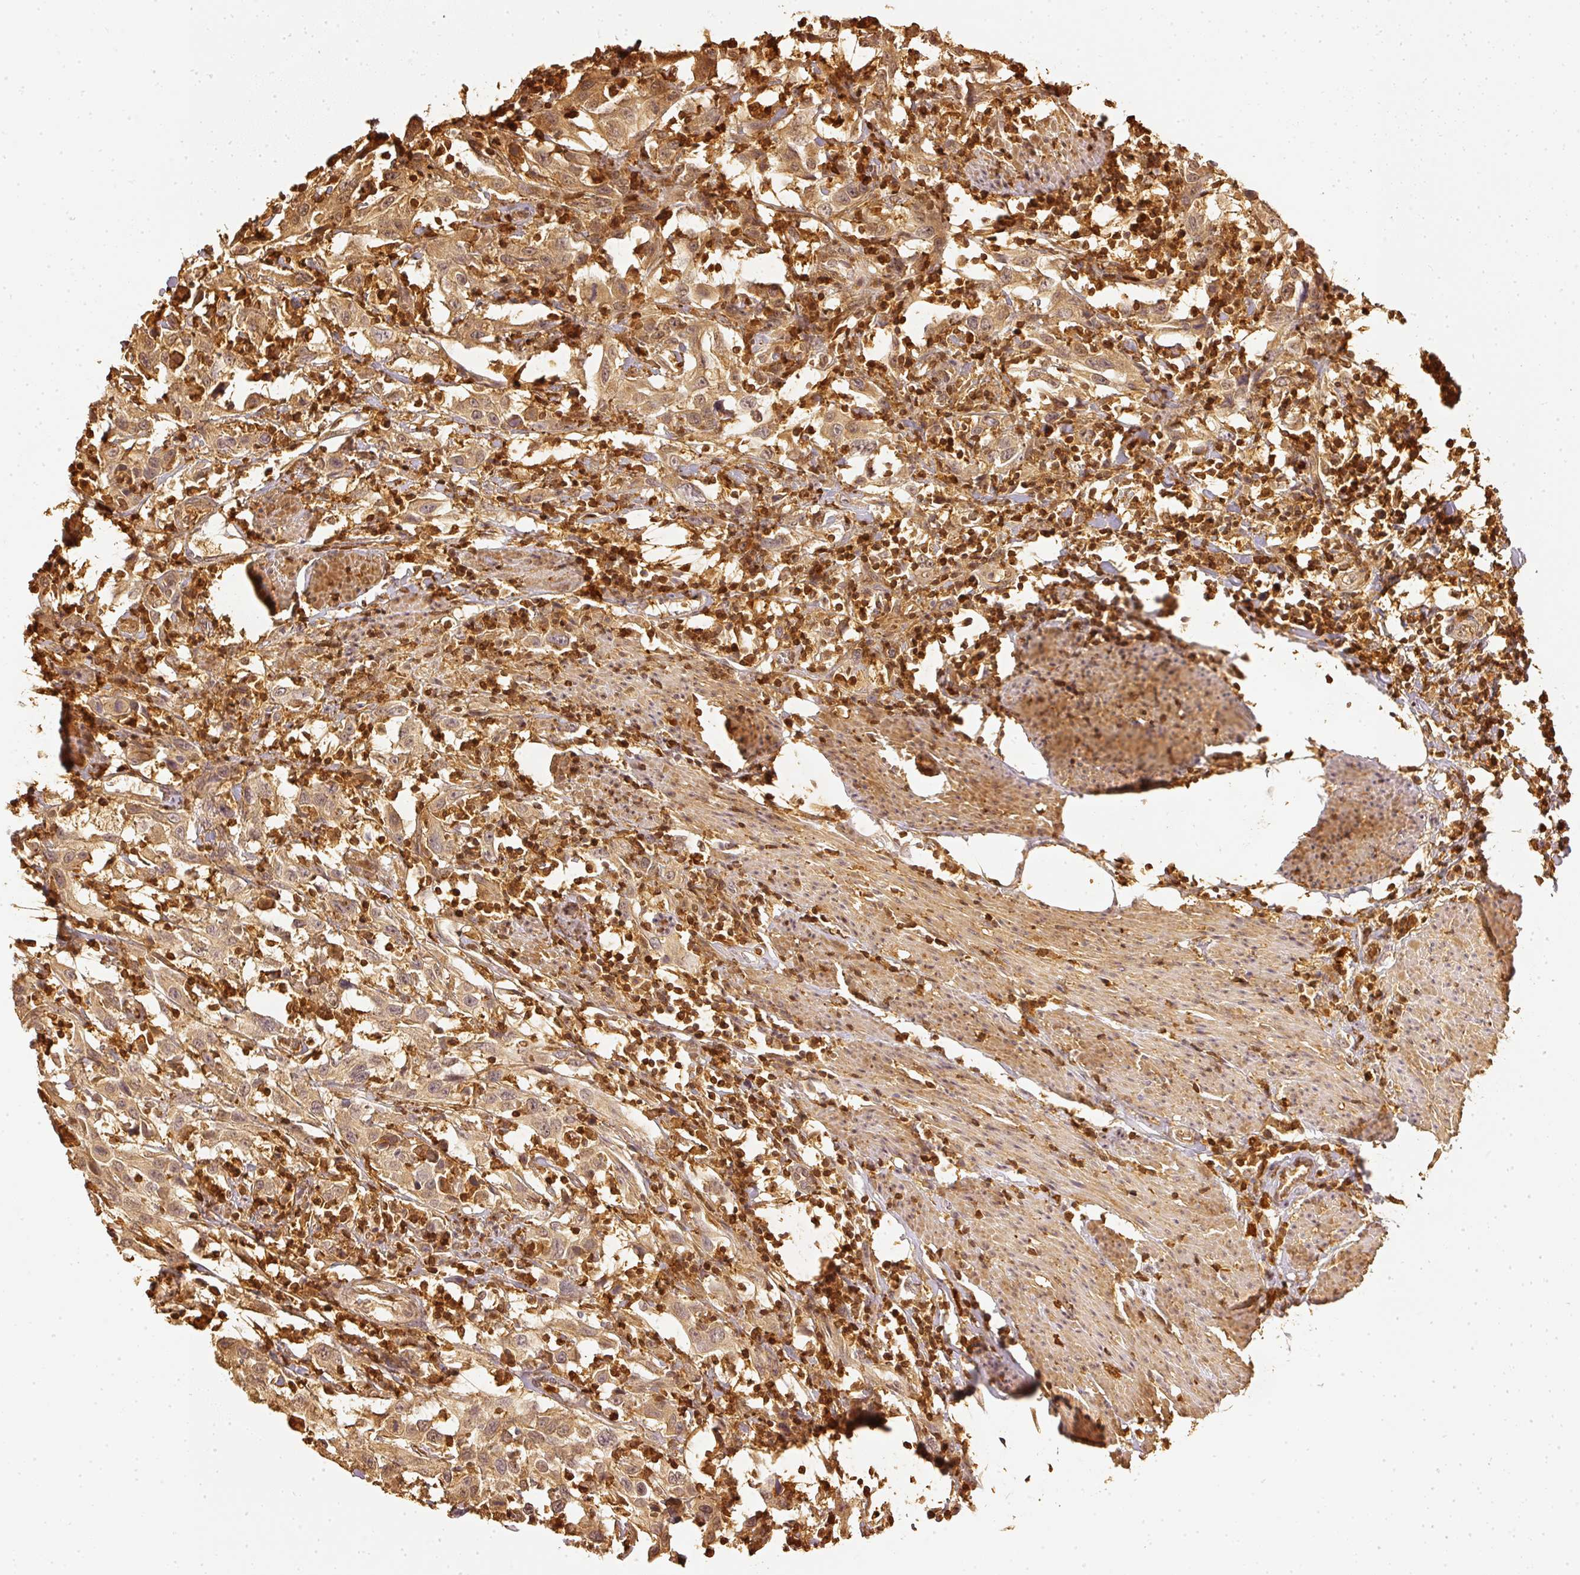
{"staining": {"intensity": "moderate", "quantity": ">75%", "location": "cytoplasmic/membranous,nuclear"}, "tissue": "urothelial cancer", "cell_type": "Tumor cells", "image_type": "cancer", "snomed": [{"axis": "morphology", "description": "Urothelial carcinoma, High grade"}, {"axis": "topography", "description": "Urinary bladder"}], "caption": "Immunohistochemical staining of human urothelial cancer displays medium levels of moderate cytoplasmic/membranous and nuclear protein positivity in about >75% of tumor cells.", "gene": "PFN1", "patient": {"sex": "male", "age": 61}}